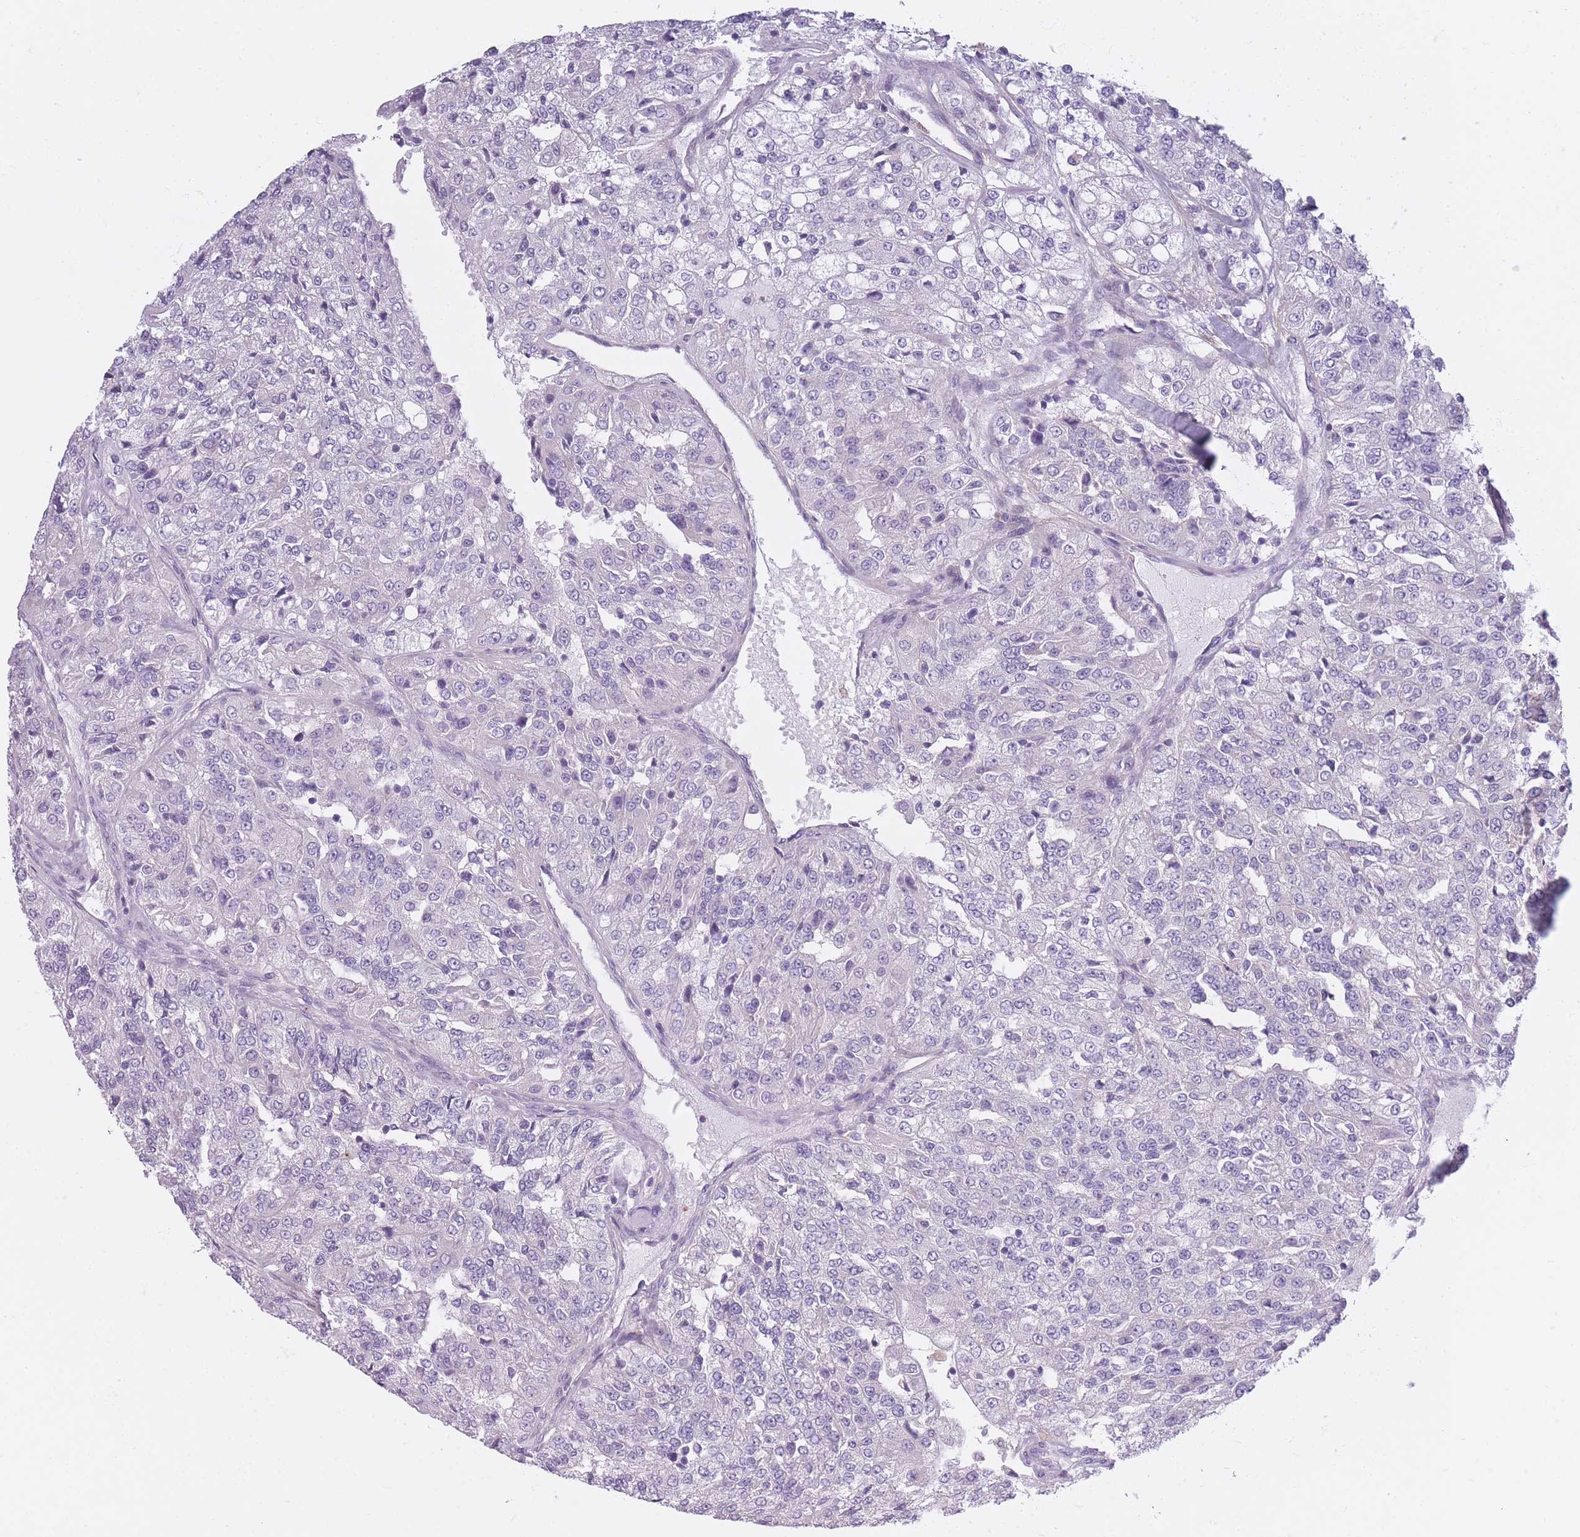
{"staining": {"intensity": "negative", "quantity": "none", "location": "none"}, "tissue": "renal cancer", "cell_type": "Tumor cells", "image_type": "cancer", "snomed": [{"axis": "morphology", "description": "Adenocarcinoma, NOS"}, {"axis": "topography", "description": "Kidney"}], "caption": "Tumor cells show no significant staining in adenocarcinoma (renal).", "gene": "AP3M2", "patient": {"sex": "female", "age": 63}}